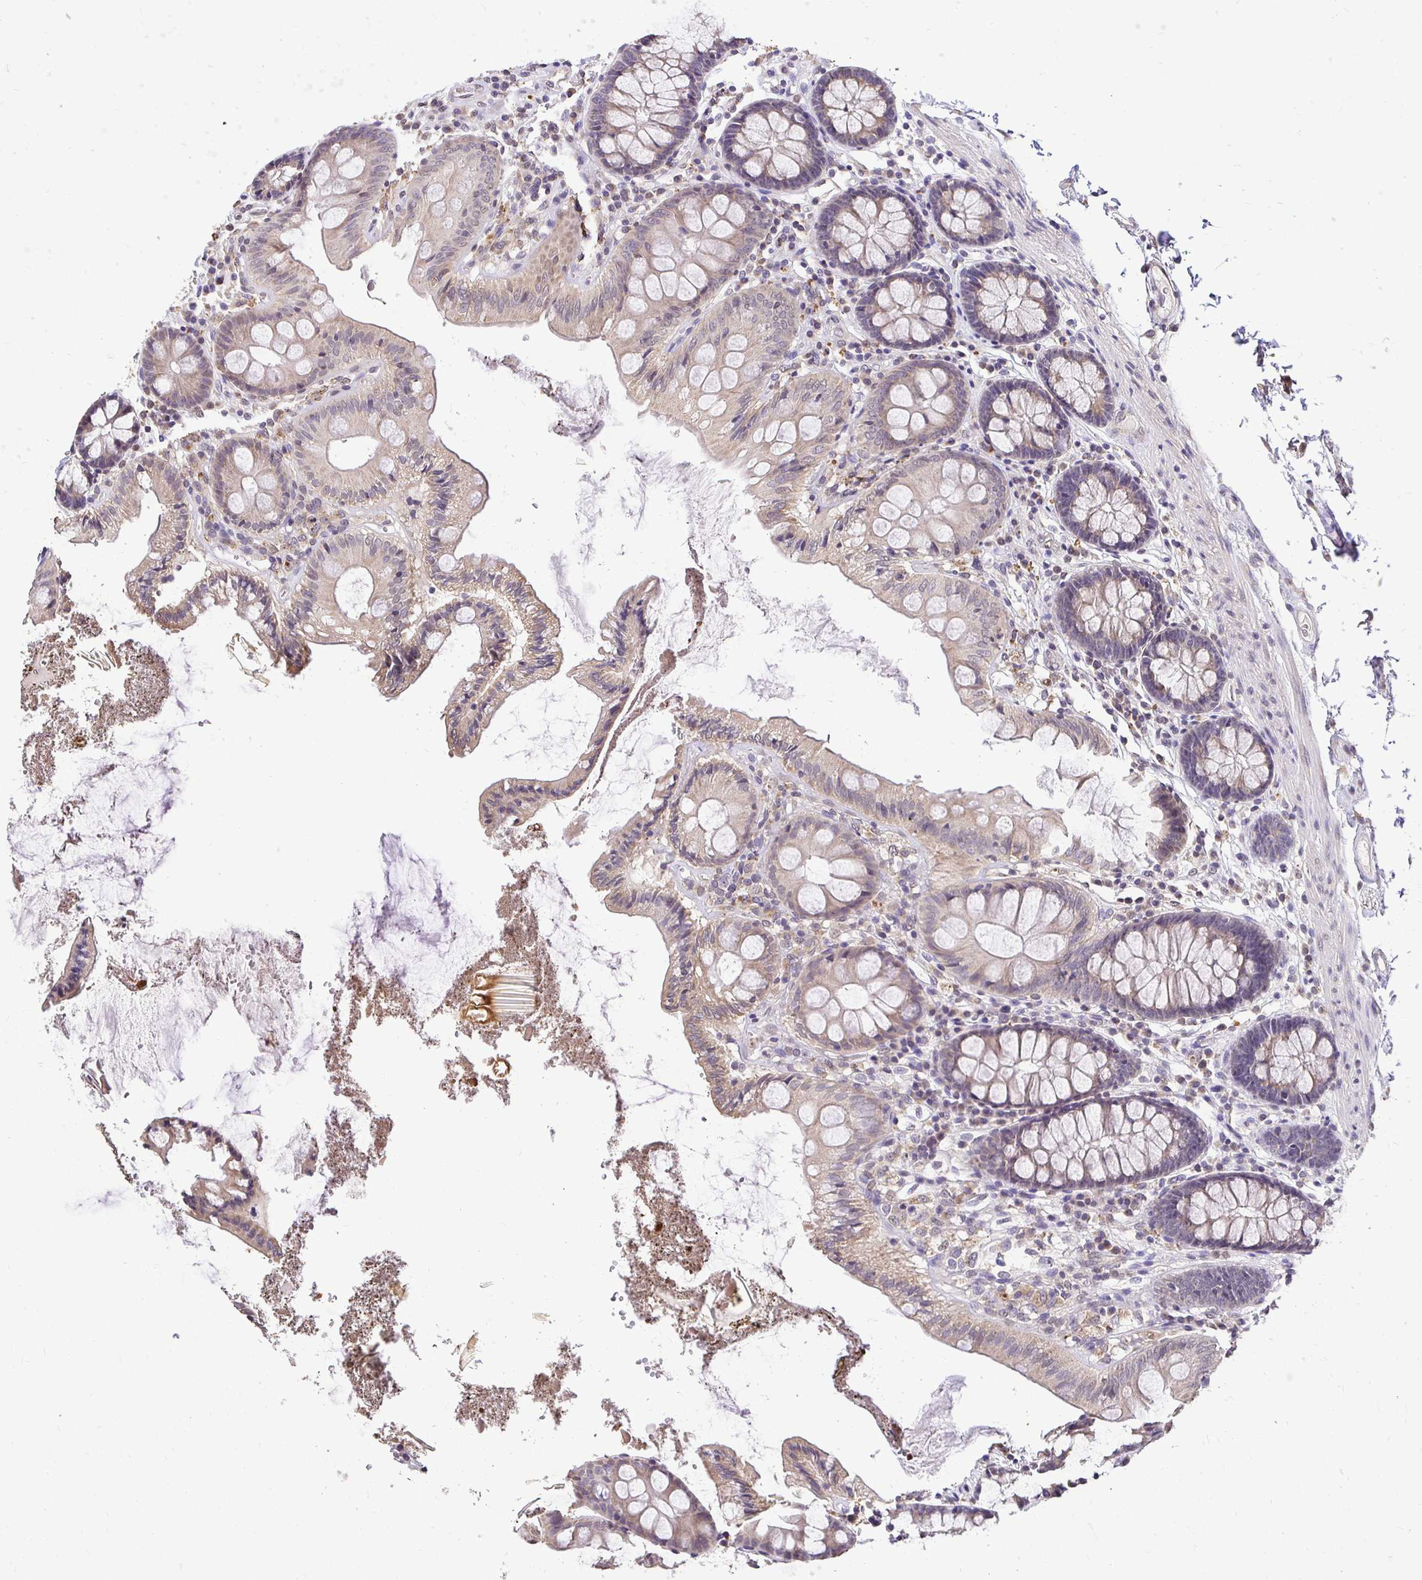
{"staining": {"intensity": "negative", "quantity": "none", "location": "none"}, "tissue": "colon", "cell_type": "Endothelial cells", "image_type": "normal", "snomed": [{"axis": "morphology", "description": "Normal tissue, NOS"}, {"axis": "topography", "description": "Colon"}], "caption": "High power microscopy photomicrograph of an immunohistochemistry micrograph of unremarkable colon, revealing no significant expression in endothelial cells.", "gene": "RHEBL1", "patient": {"sex": "male", "age": 84}}